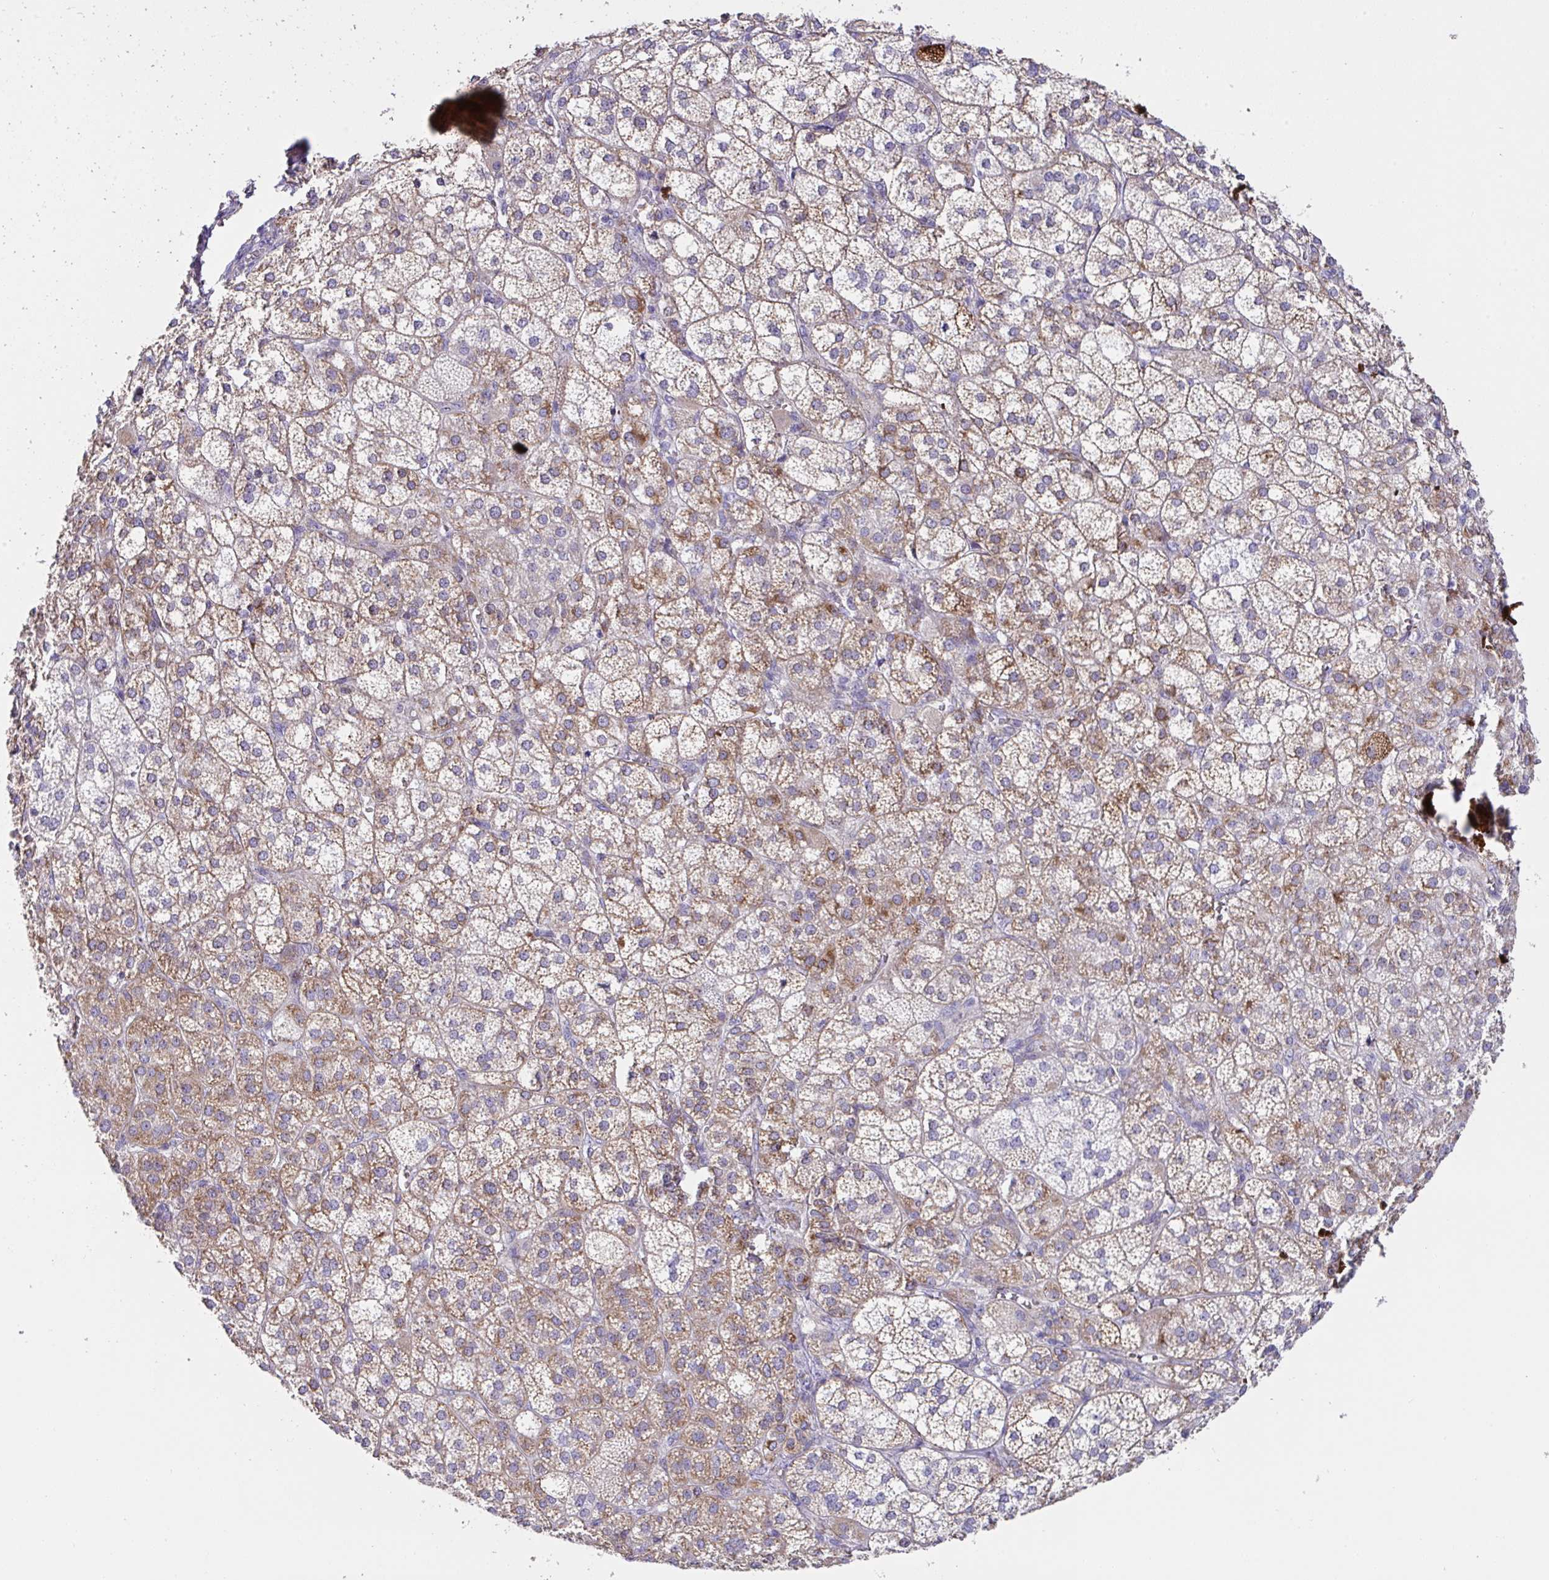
{"staining": {"intensity": "moderate", "quantity": ">75%", "location": "cytoplasmic/membranous"}, "tissue": "adrenal gland", "cell_type": "Glandular cells", "image_type": "normal", "snomed": [{"axis": "morphology", "description": "Normal tissue, NOS"}, {"axis": "topography", "description": "Adrenal gland"}], "caption": "DAB (3,3'-diaminobenzidine) immunohistochemical staining of normal human adrenal gland displays moderate cytoplasmic/membranous protein staining in approximately >75% of glandular cells.", "gene": "DOK7", "patient": {"sex": "female", "age": 60}}